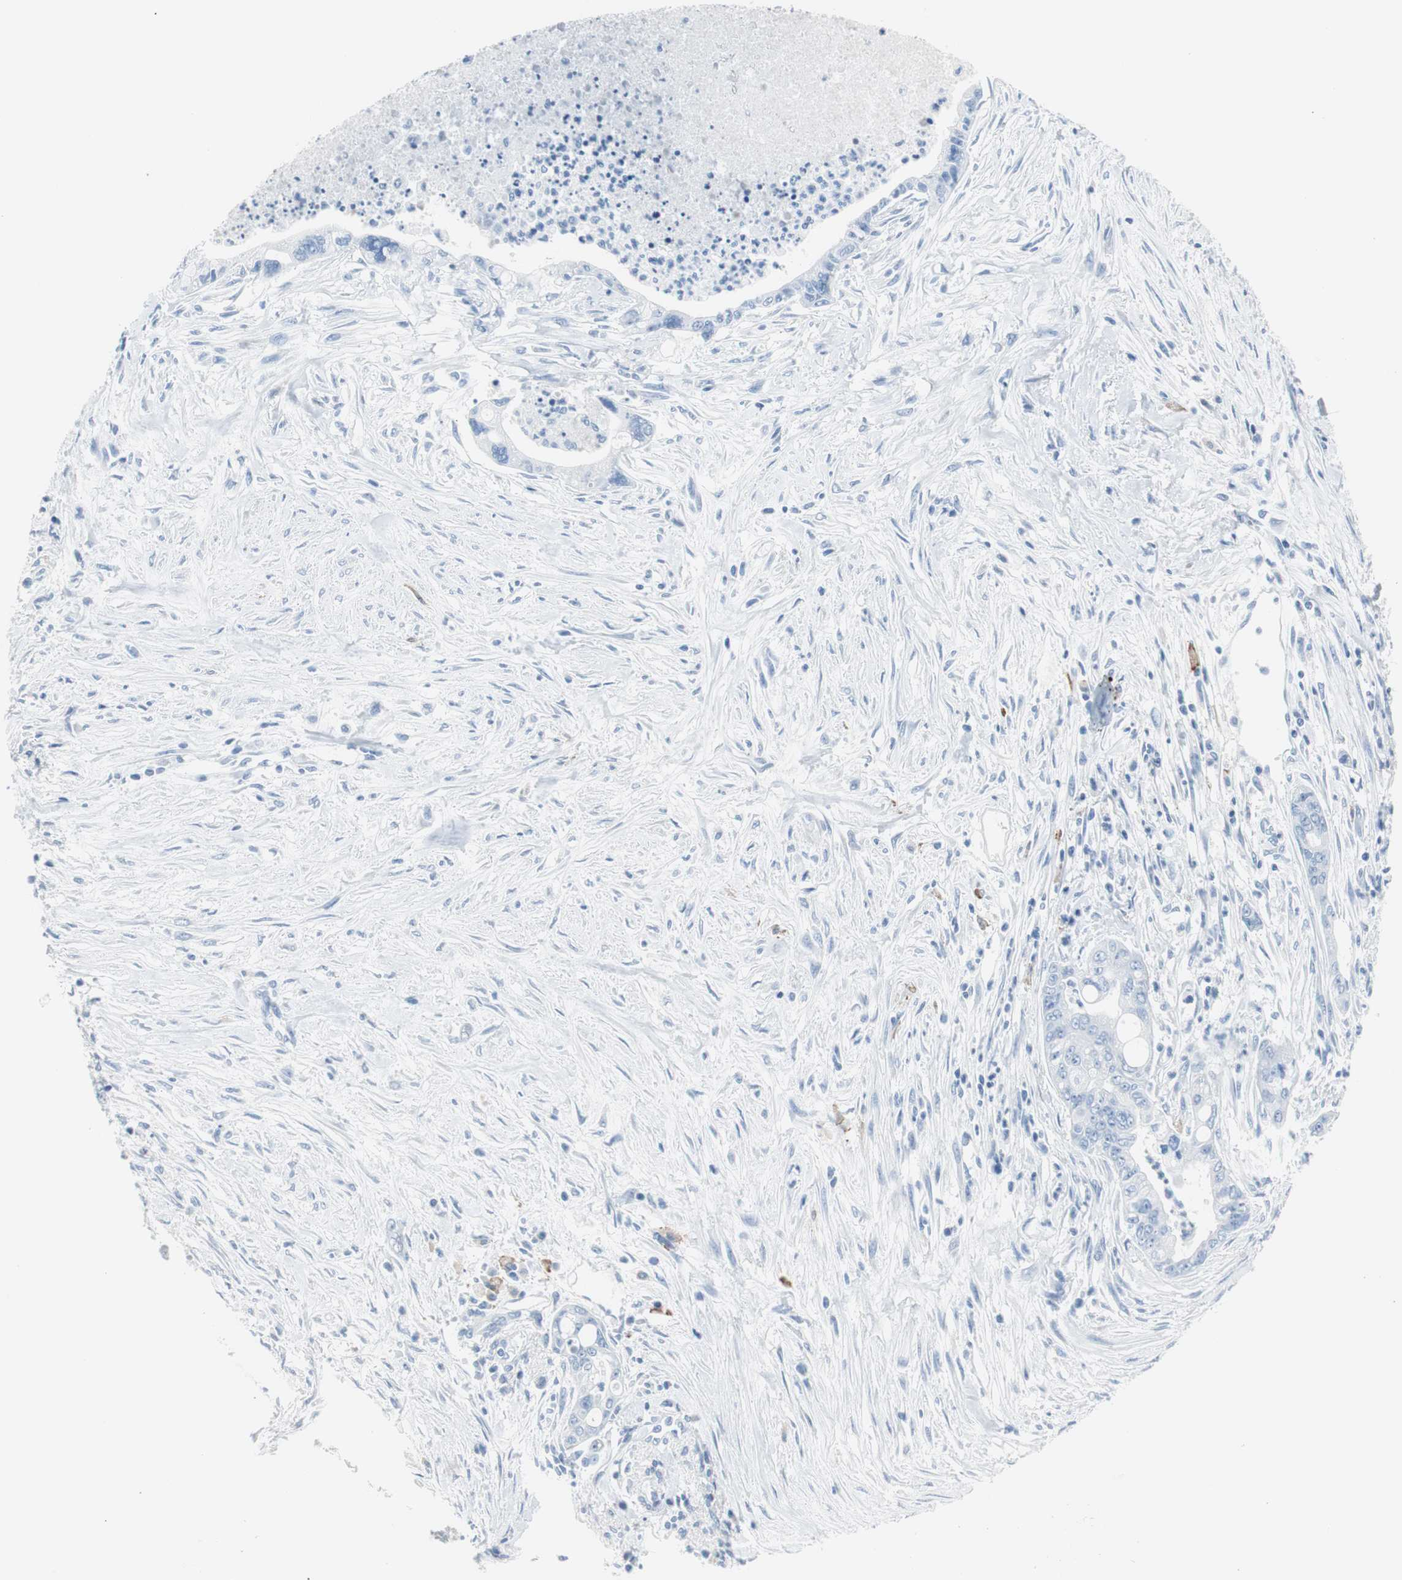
{"staining": {"intensity": "negative", "quantity": "none", "location": "none"}, "tissue": "pancreatic cancer", "cell_type": "Tumor cells", "image_type": "cancer", "snomed": [{"axis": "morphology", "description": "Adenocarcinoma, NOS"}, {"axis": "topography", "description": "Pancreas"}], "caption": "Pancreatic adenocarcinoma was stained to show a protein in brown. There is no significant positivity in tumor cells. The staining was performed using DAB to visualize the protein expression in brown, while the nuclei were stained in blue with hematoxylin (Magnification: 20x).", "gene": "S100A7", "patient": {"sex": "male", "age": 70}}